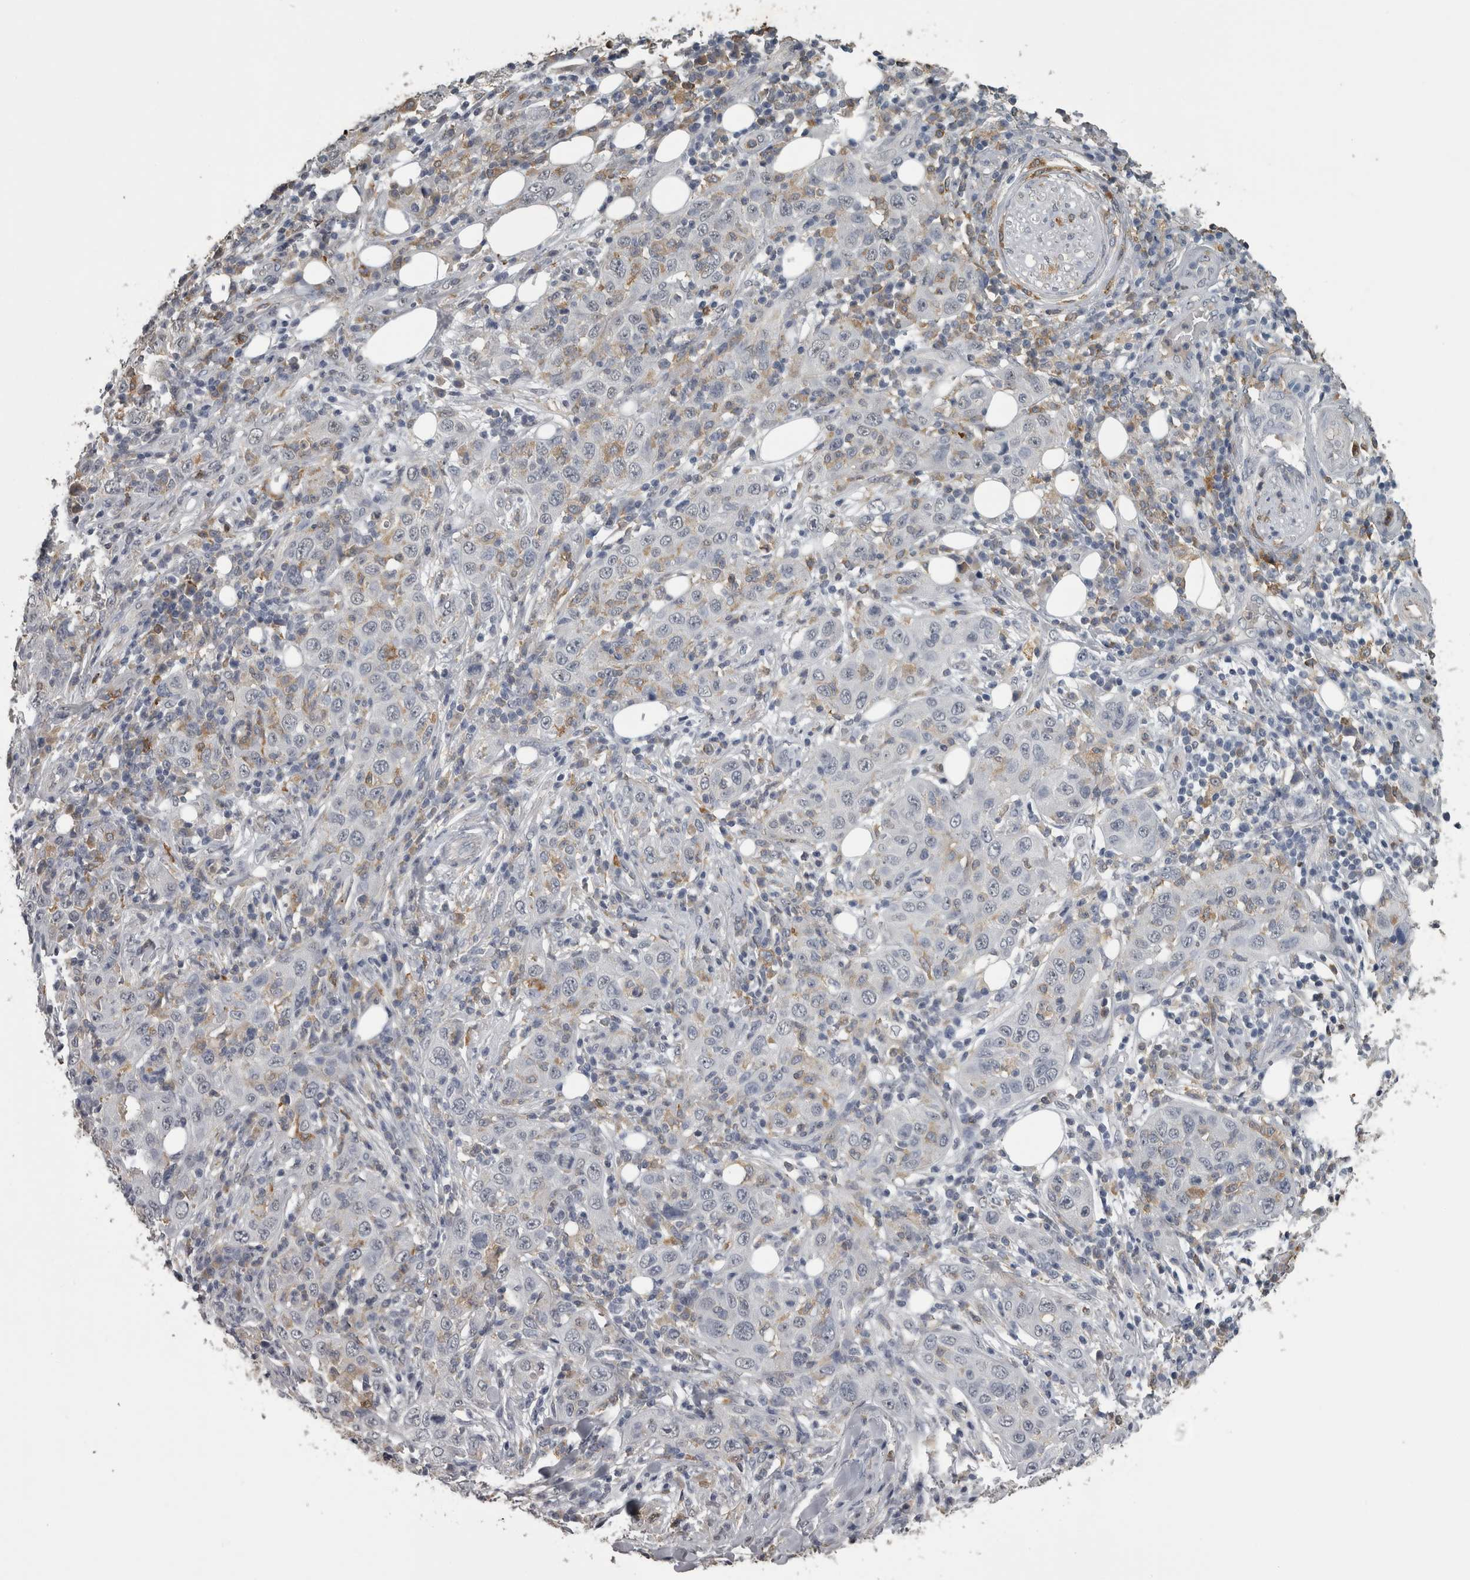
{"staining": {"intensity": "negative", "quantity": "none", "location": "none"}, "tissue": "skin cancer", "cell_type": "Tumor cells", "image_type": "cancer", "snomed": [{"axis": "morphology", "description": "Squamous cell carcinoma, NOS"}, {"axis": "topography", "description": "Skin"}], "caption": "Immunohistochemical staining of human skin cancer displays no significant positivity in tumor cells.", "gene": "PIK3AP1", "patient": {"sex": "female", "age": 88}}